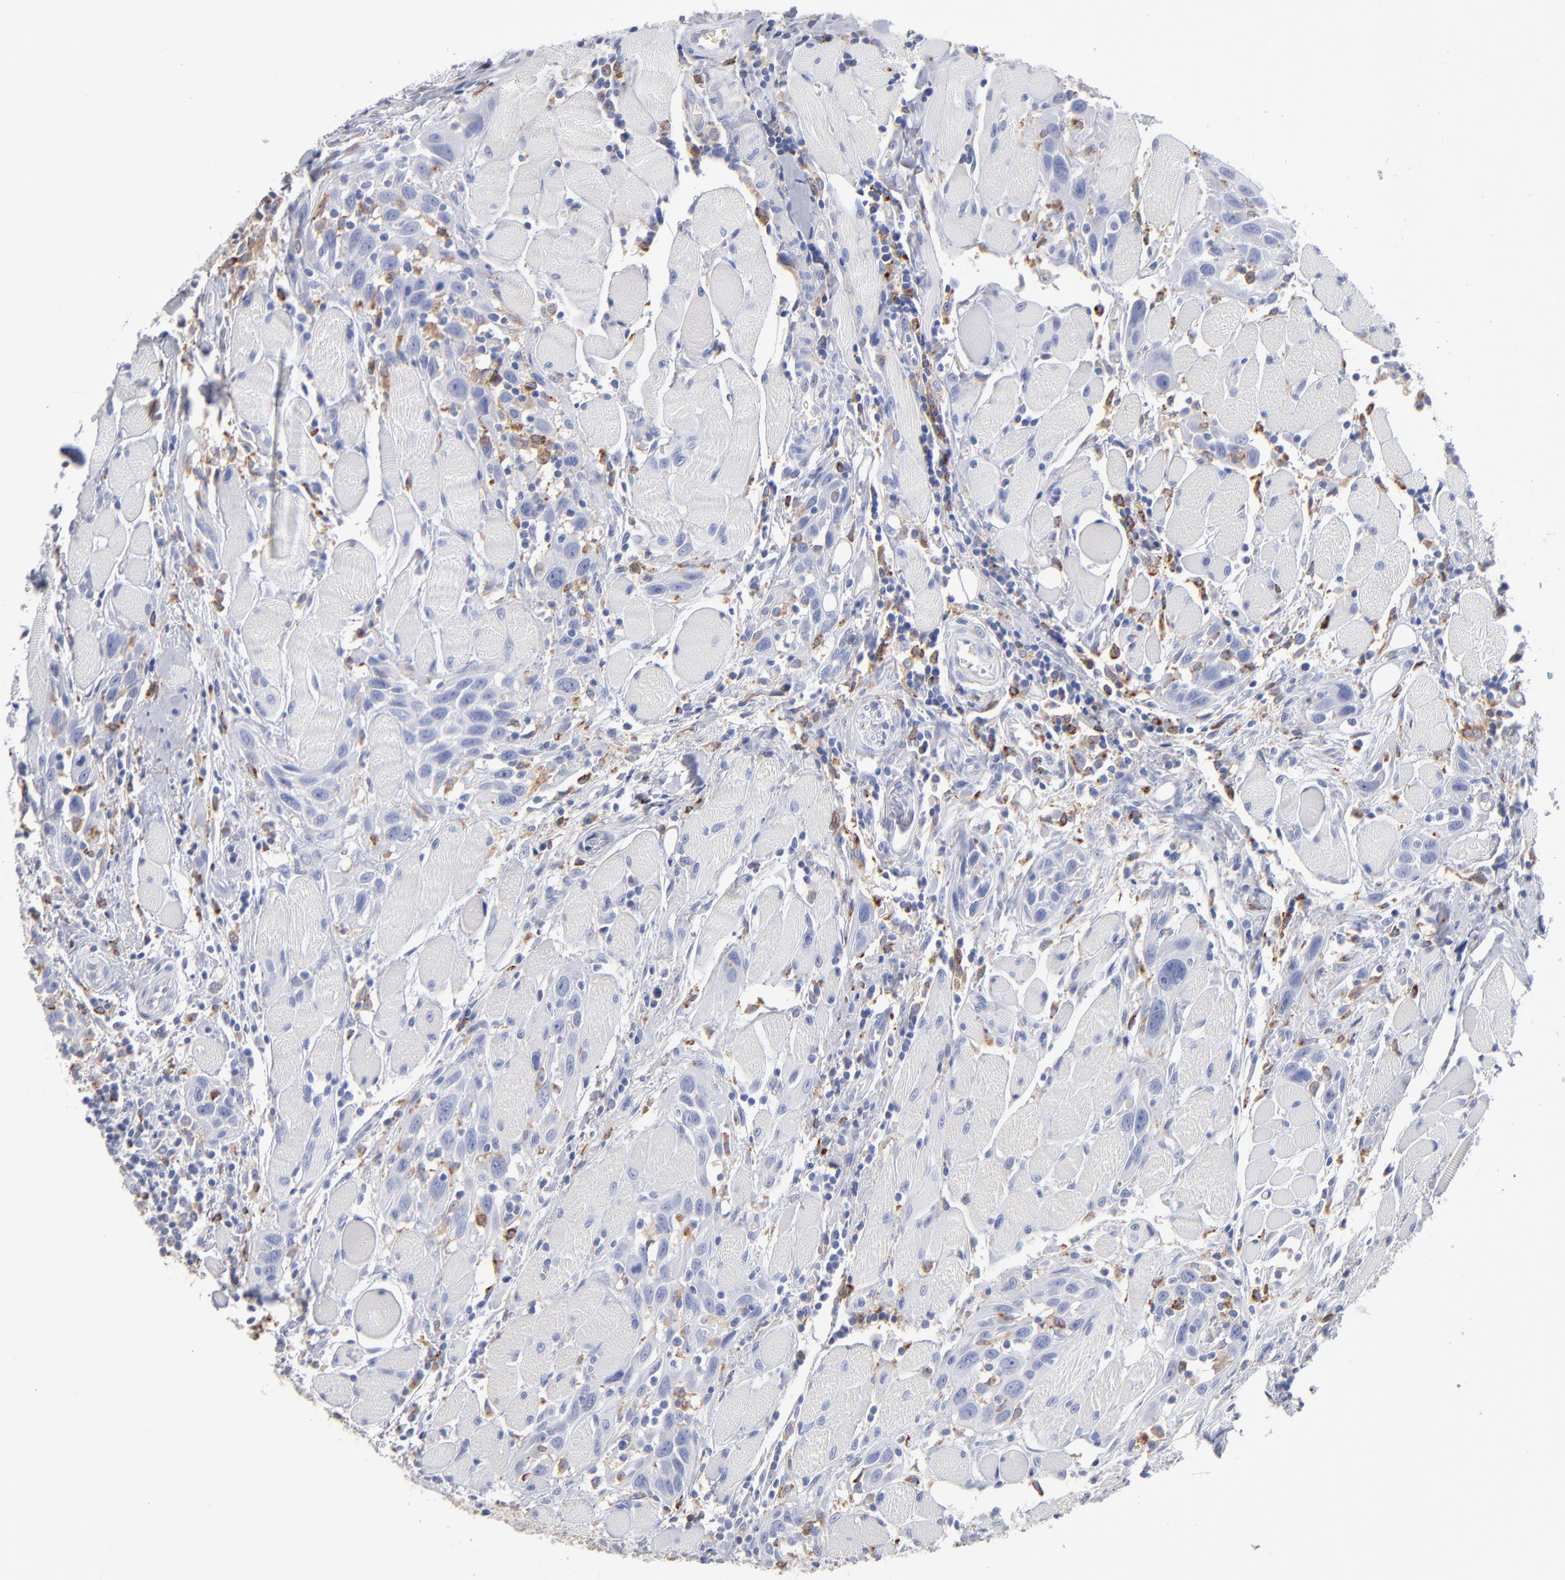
{"staining": {"intensity": "negative", "quantity": "none", "location": "none"}, "tissue": "head and neck cancer", "cell_type": "Tumor cells", "image_type": "cancer", "snomed": [{"axis": "morphology", "description": "Squamous cell carcinoma, NOS"}, {"axis": "topography", "description": "Oral tissue"}, {"axis": "topography", "description": "Head-Neck"}], "caption": "Immunohistochemical staining of head and neck squamous cell carcinoma exhibits no significant staining in tumor cells.", "gene": "CD180", "patient": {"sex": "female", "age": 50}}